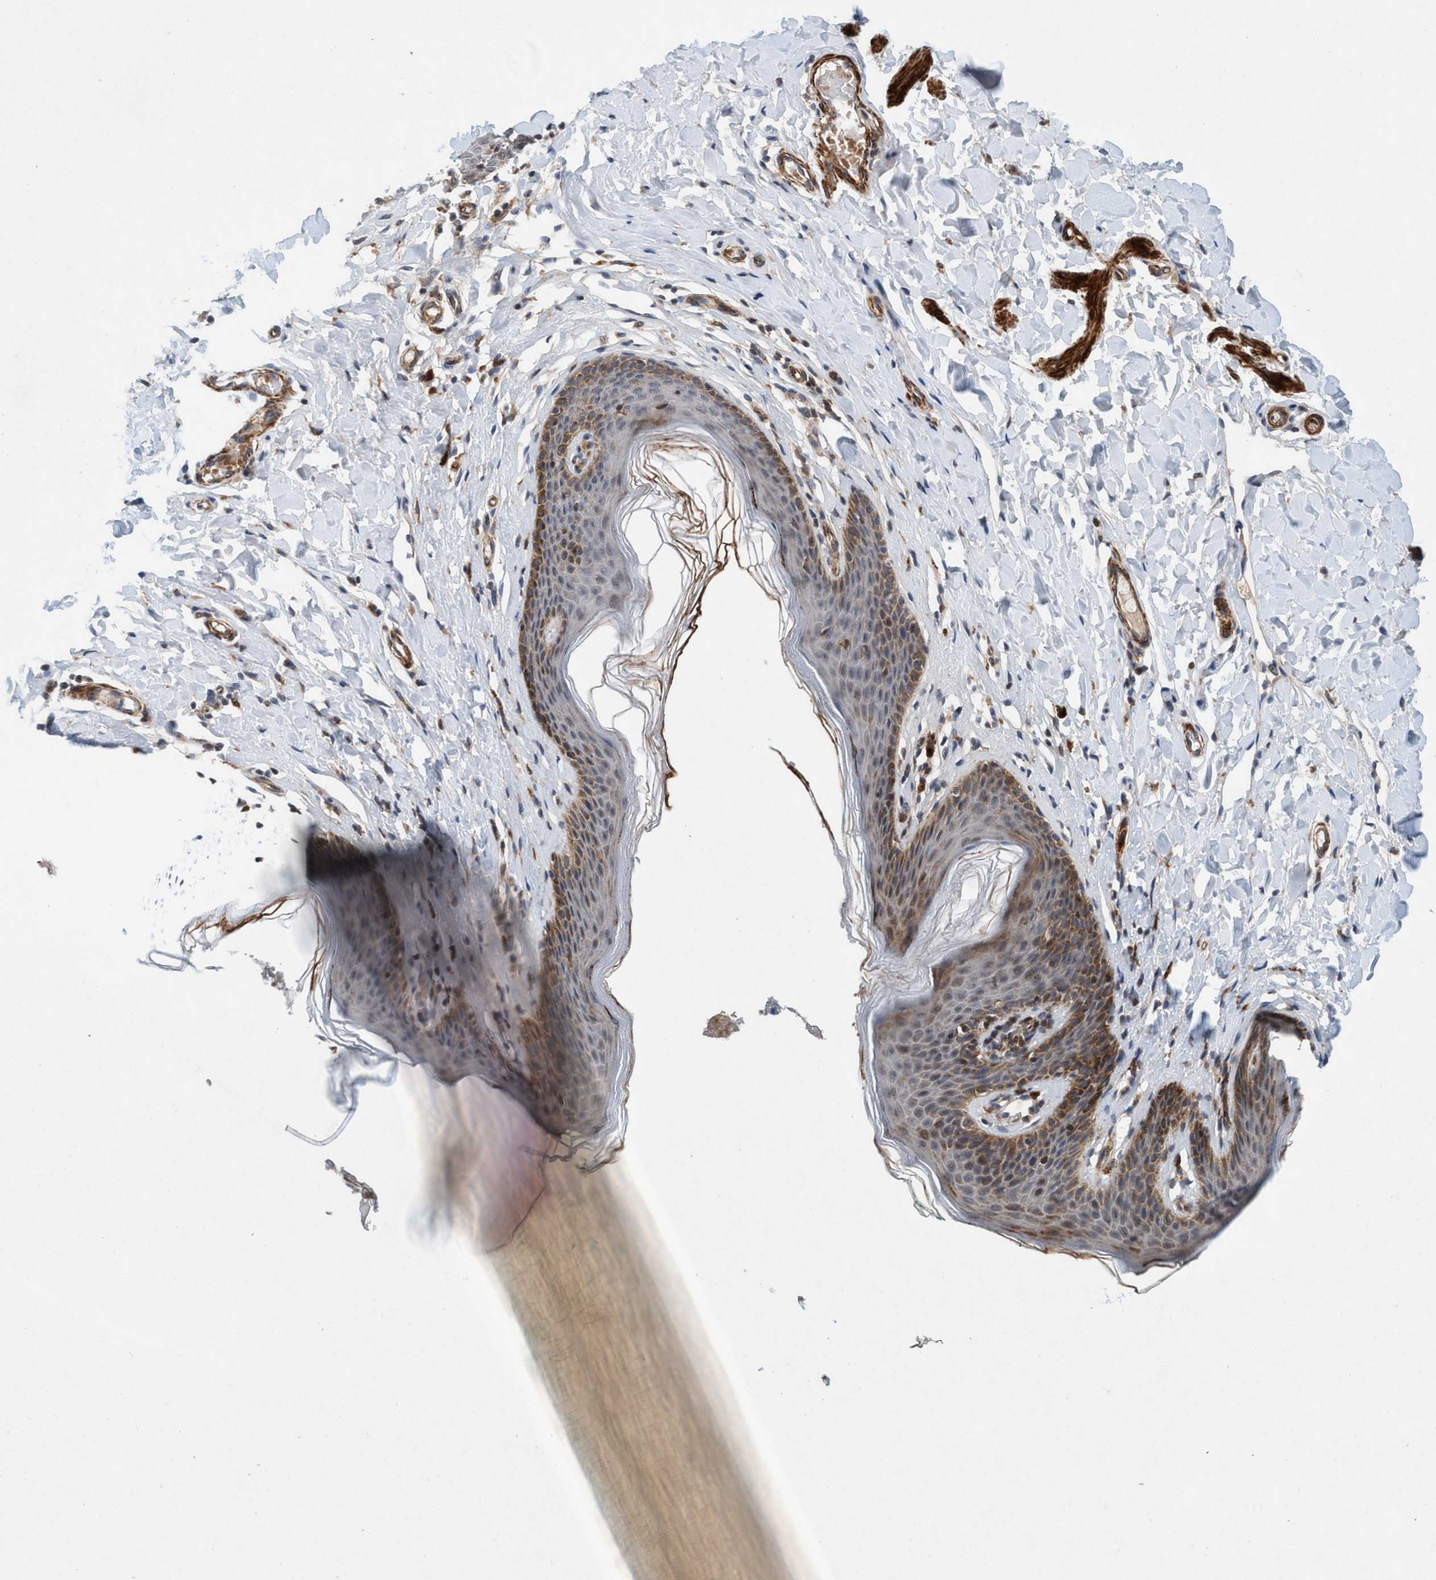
{"staining": {"intensity": "moderate", "quantity": ">75%", "location": "cytoplasmic/membranous"}, "tissue": "skin", "cell_type": "Epidermal cells", "image_type": "normal", "snomed": [{"axis": "morphology", "description": "Normal tissue, NOS"}, {"axis": "topography", "description": "Vulva"}], "caption": "Immunohistochemistry (IHC) histopathology image of benign human skin stained for a protein (brown), which exhibits medium levels of moderate cytoplasmic/membranous positivity in about >75% of epidermal cells.", "gene": "TMEM70", "patient": {"sex": "female", "age": 66}}